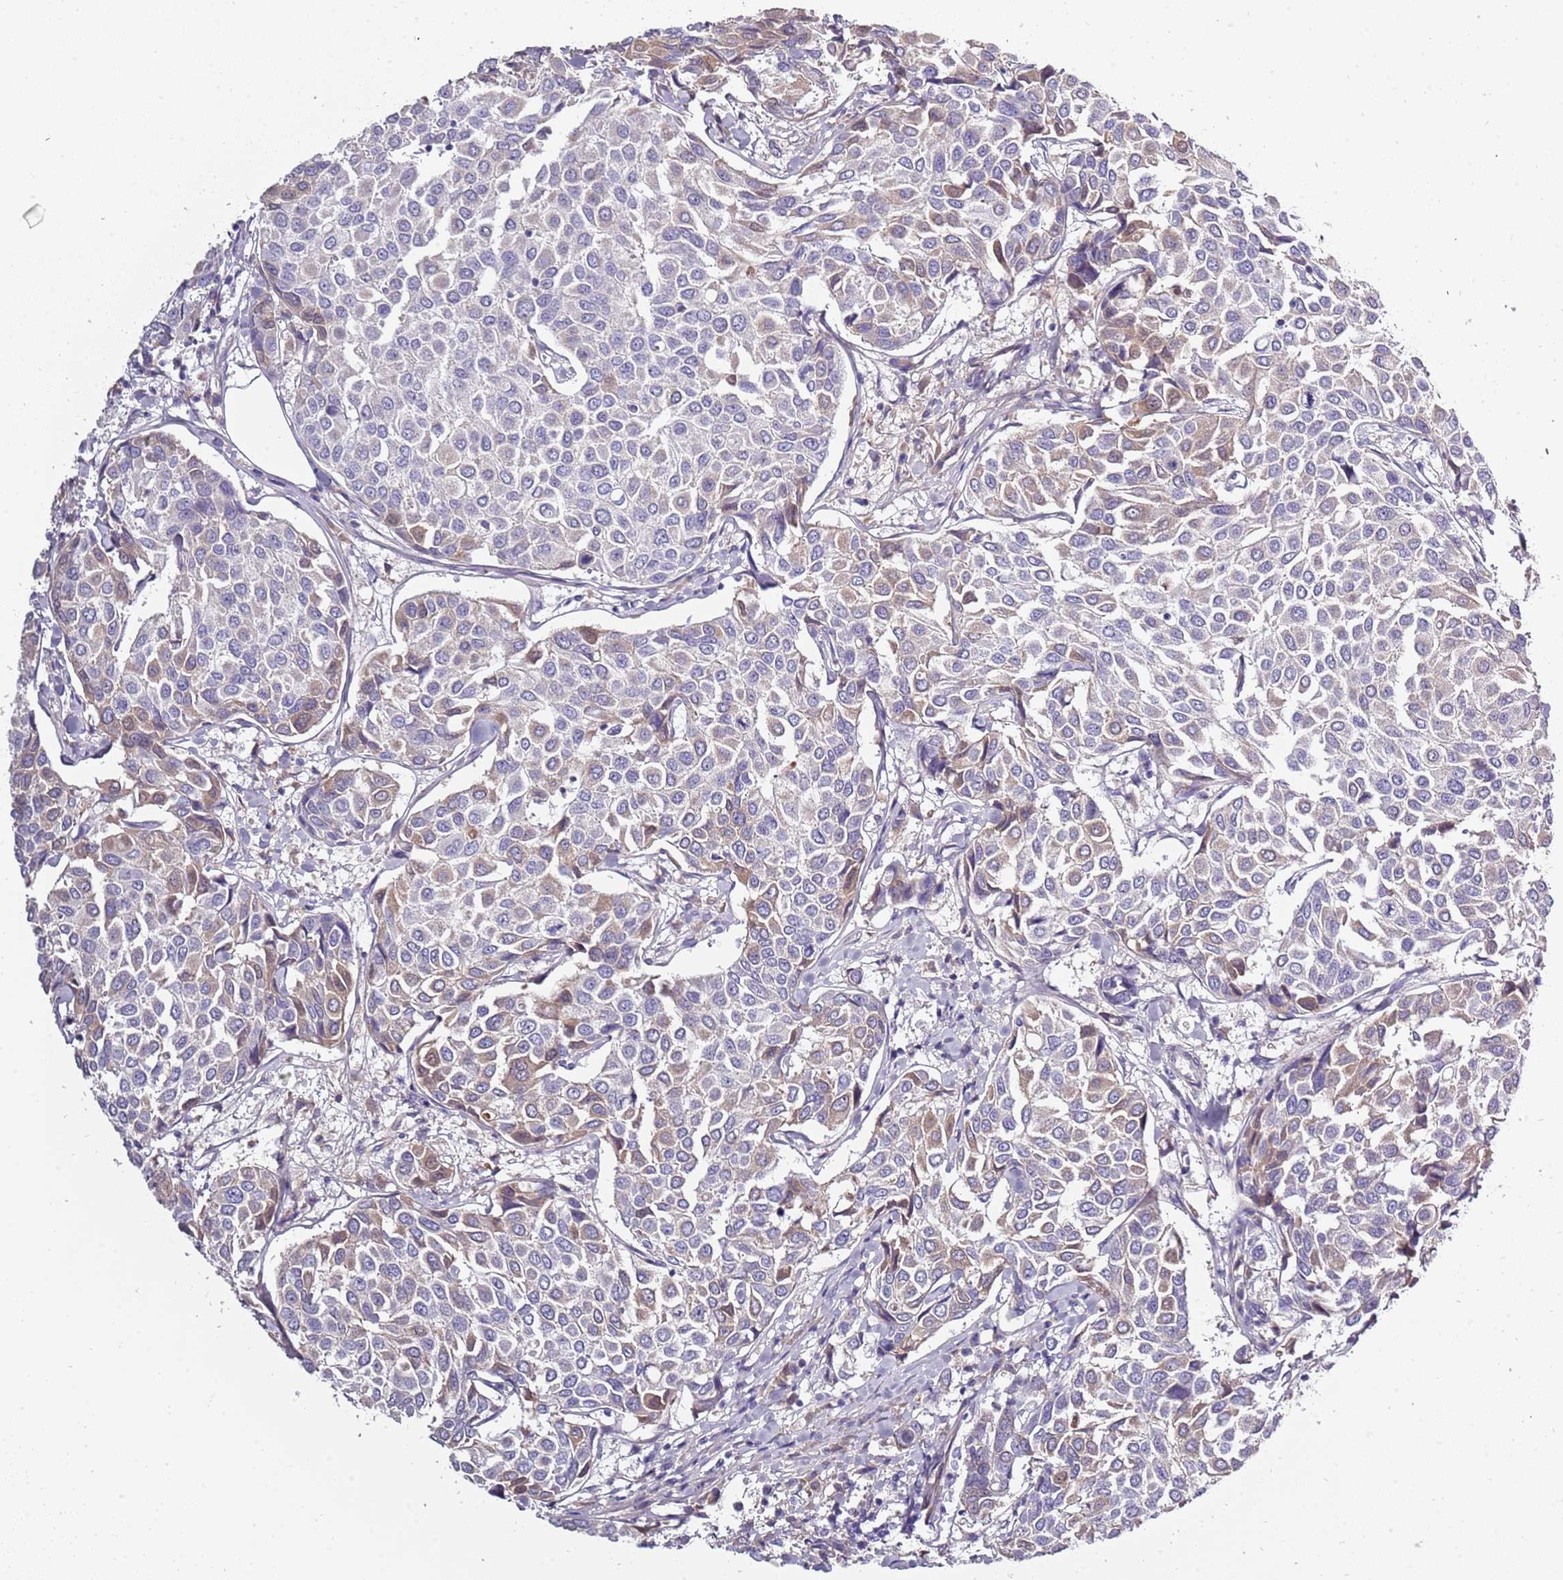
{"staining": {"intensity": "weak", "quantity": "<25%", "location": "cytoplasmic/membranous"}, "tissue": "breast cancer", "cell_type": "Tumor cells", "image_type": "cancer", "snomed": [{"axis": "morphology", "description": "Duct carcinoma"}, {"axis": "topography", "description": "Breast"}], "caption": "High magnification brightfield microscopy of breast cancer stained with DAB (3,3'-diaminobenzidine) (brown) and counterstained with hematoxylin (blue): tumor cells show no significant positivity. (Stains: DAB (3,3'-diaminobenzidine) IHC with hematoxylin counter stain, Microscopy: brightfield microscopy at high magnification).", "gene": "TNFRSF6B", "patient": {"sex": "female", "age": 55}}